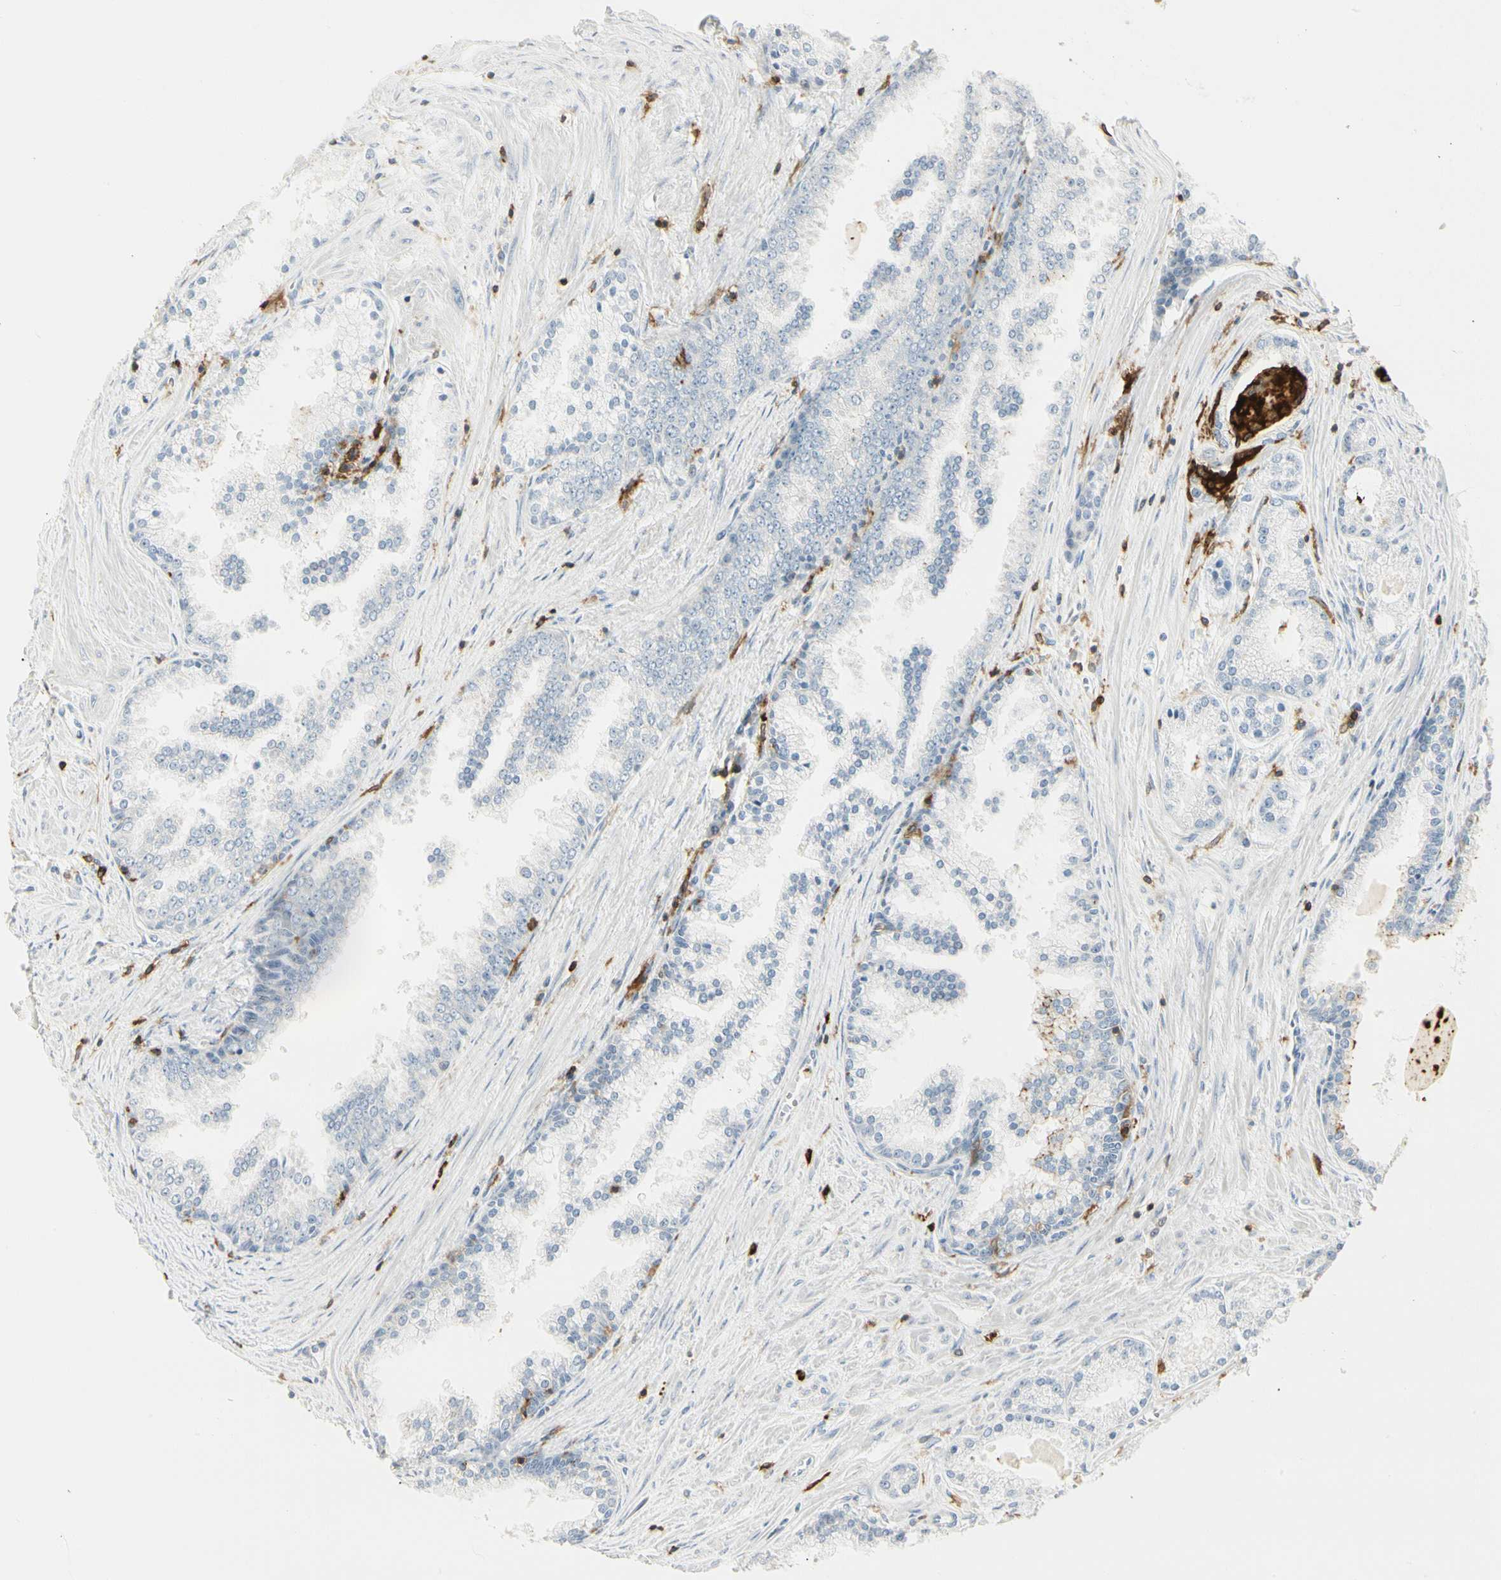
{"staining": {"intensity": "negative", "quantity": "none", "location": "none"}, "tissue": "prostate cancer", "cell_type": "Tumor cells", "image_type": "cancer", "snomed": [{"axis": "morphology", "description": "Adenocarcinoma, High grade"}, {"axis": "topography", "description": "Prostate"}], "caption": "Tumor cells are negative for protein expression in human prostate cancer.", "gene": "ITGB2", "patient": {"sex": "male", "age": 61}}